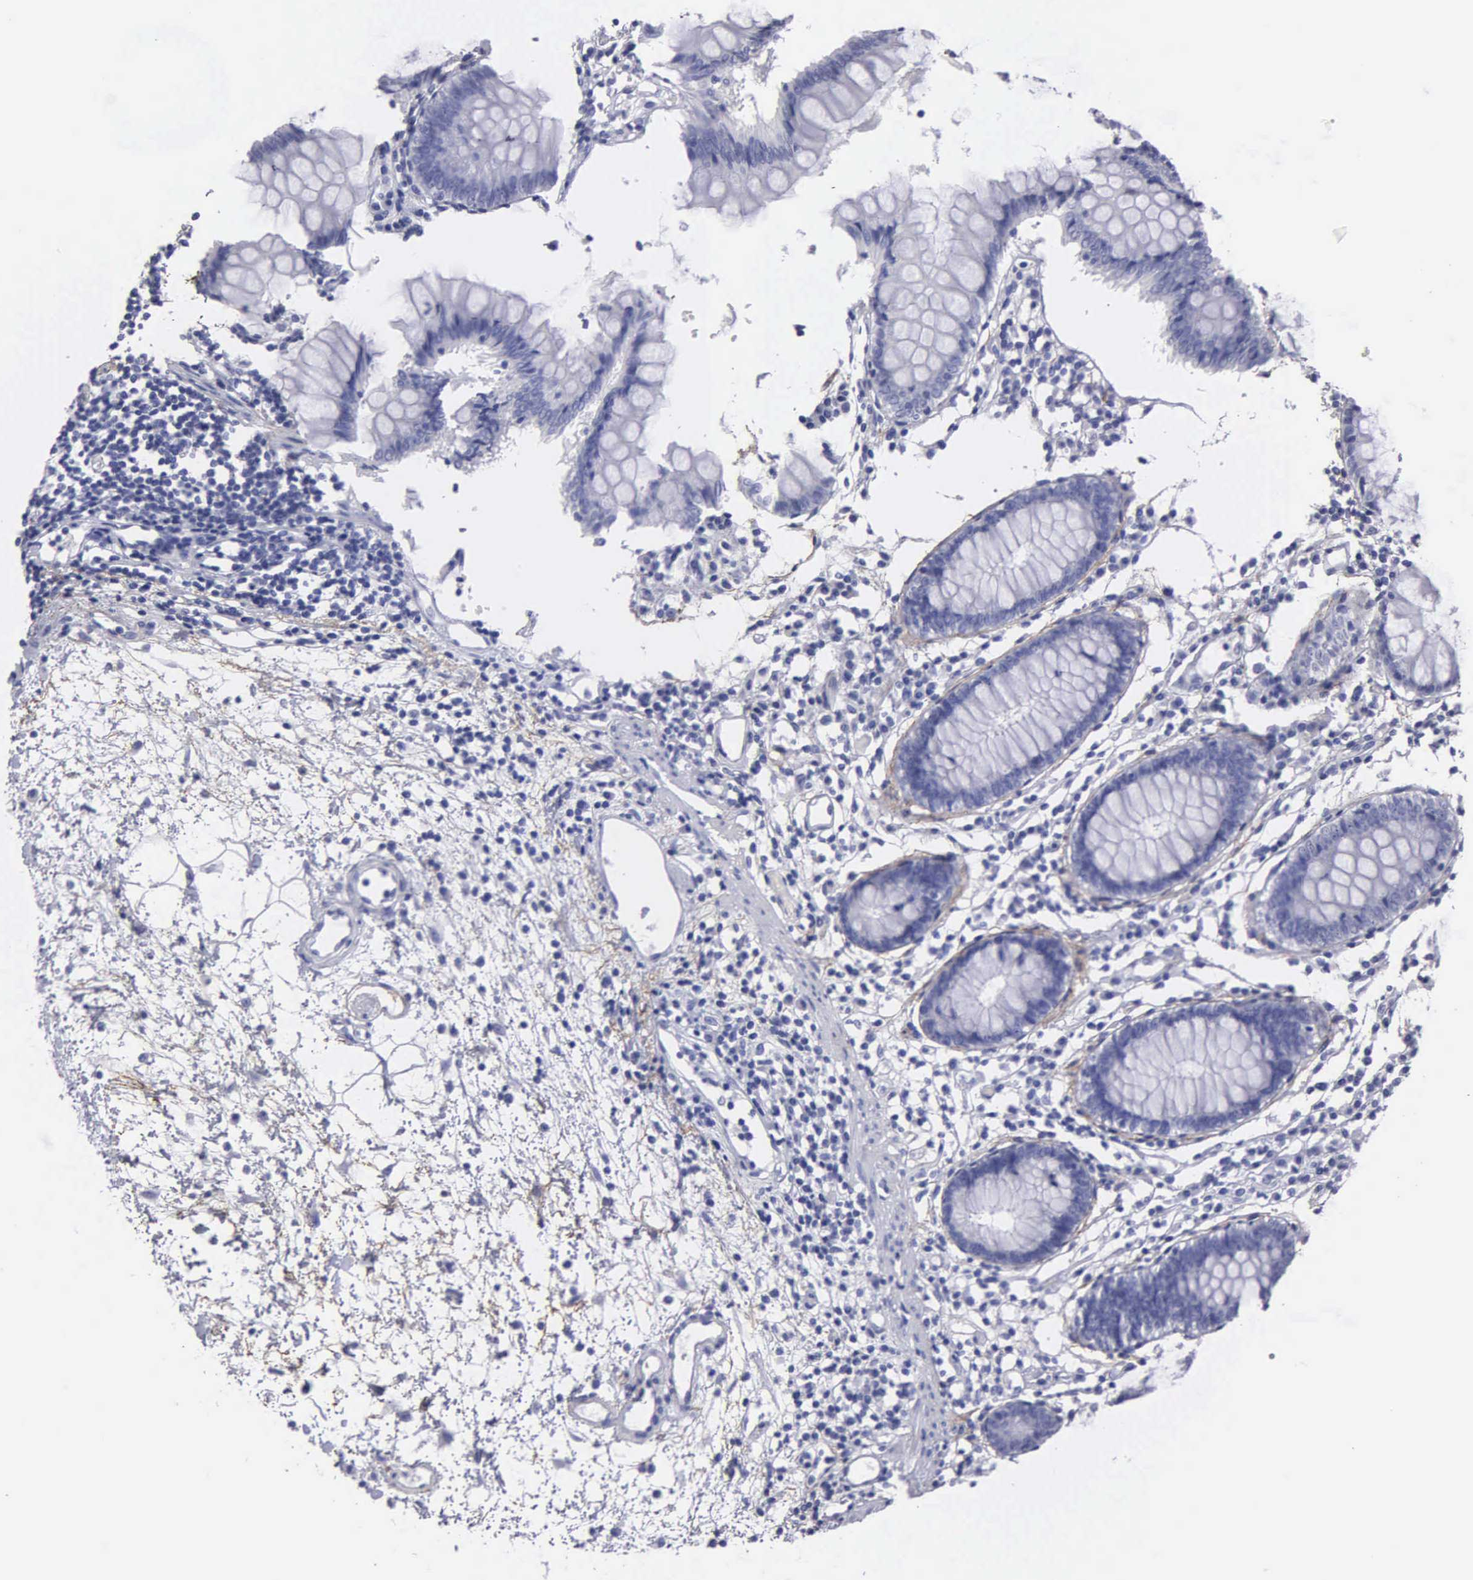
{"staining": {"intensity": "negative", "quantity": "none", "location": "none"}, "tissue": "colon", "cell_type": "Endothelial cells", "image_type": "normal", "snomed": [{"axis": "morphology", "description": "Normal tissue, NOS"}, {"axis": "topography", "description": "Colon"}], "caption": "This is an IHC micrograph of unremarkable human colon. There is no positivity in endothelial cells.", "gene": "FBLN5", "patient": {"sex": "female", "age": 55}}